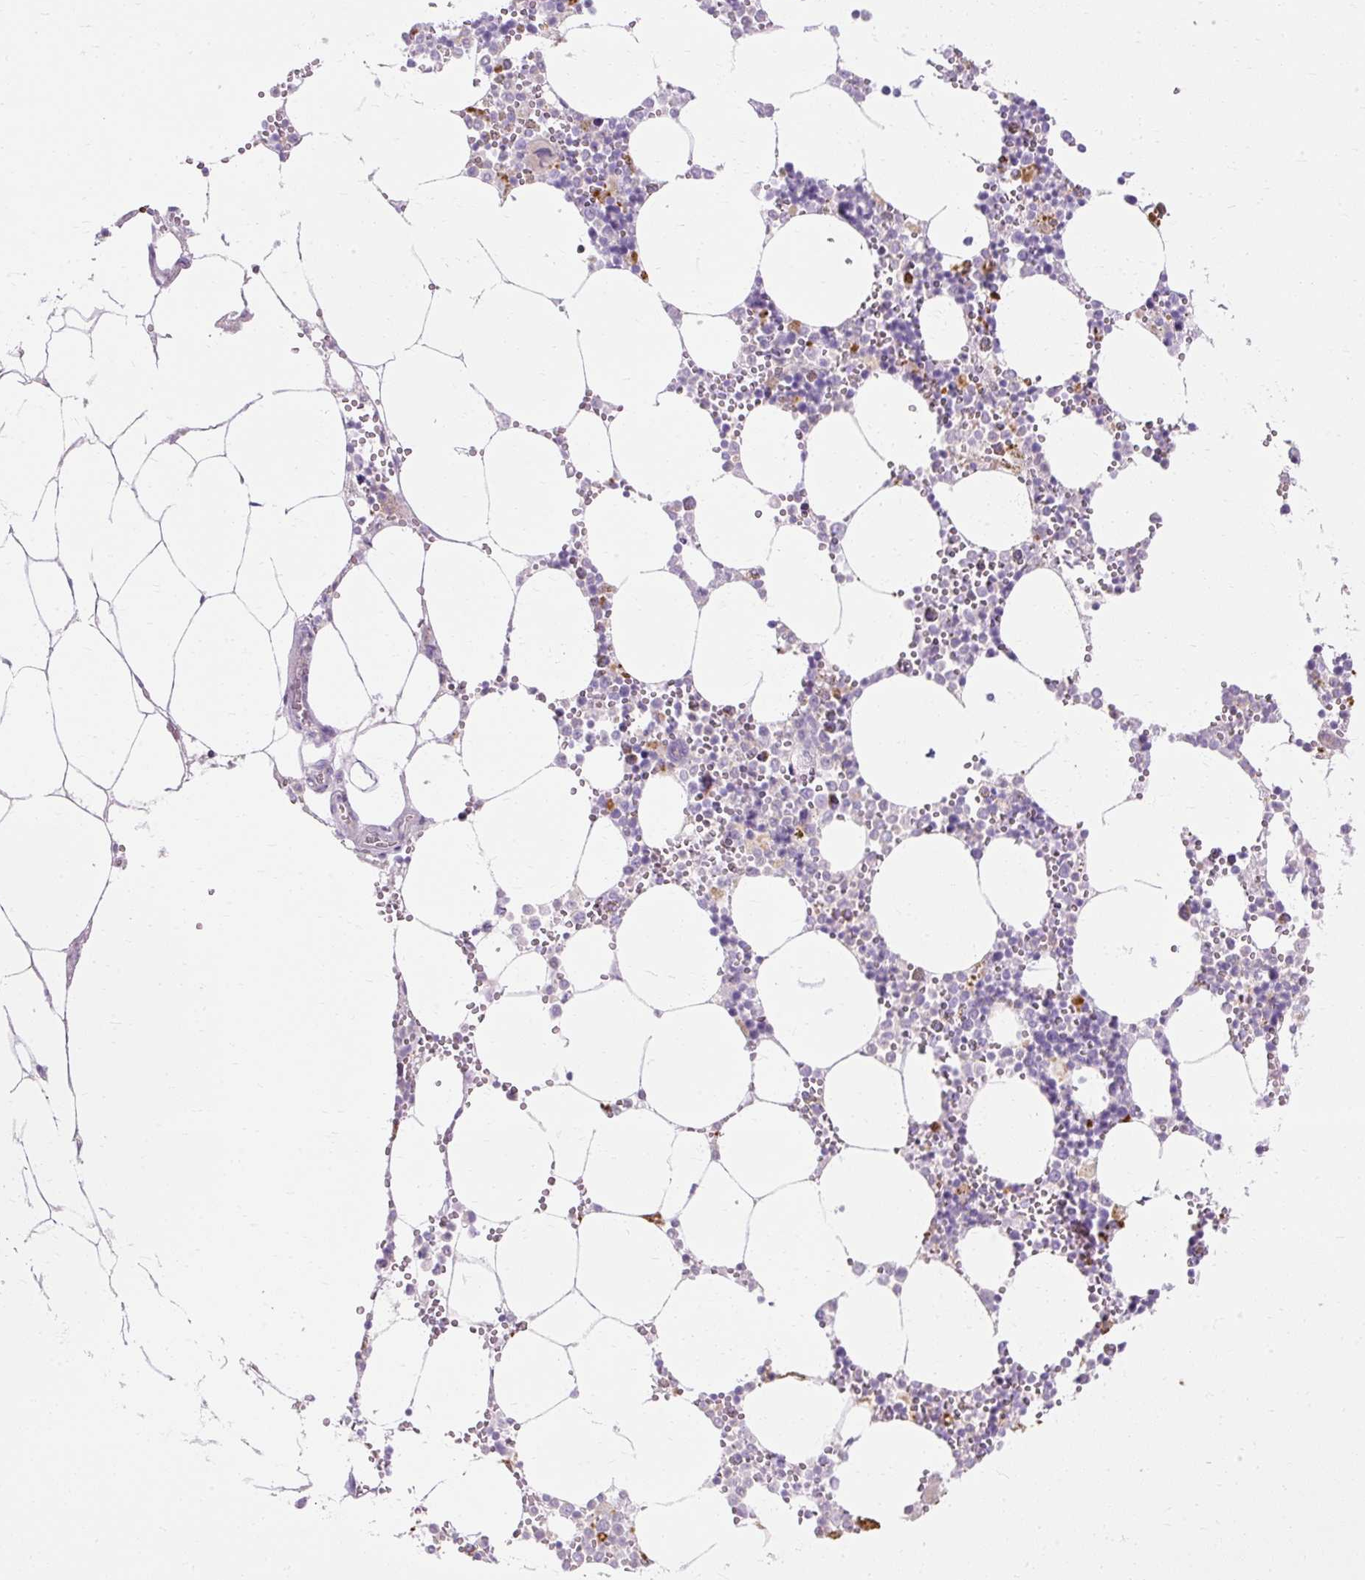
{"staining": {"intensity": "weak", "quantity": "<25%", "location": "cytoplasmic/membranous"}, "tissue": "bone marrow", "cell_type": "Hematopoietic cells", "image_type": "normal", "snomed": [{"axis": "morphology", "description": "Normal tissue, NOS"}, {"axis": "topography", "description": "Bone marrow"}], "caption": "Immunohistochemical staining of normal bone marrow exhibits no significant staining in hematopoietic cells. (Stains: DAB immunohistochemistry with hematoxylin counter stain, Microscopy: brightfield microscopy at high magnification).", "gene": "HSD11B1", "patient": {"sex": "male", "age": 54}}